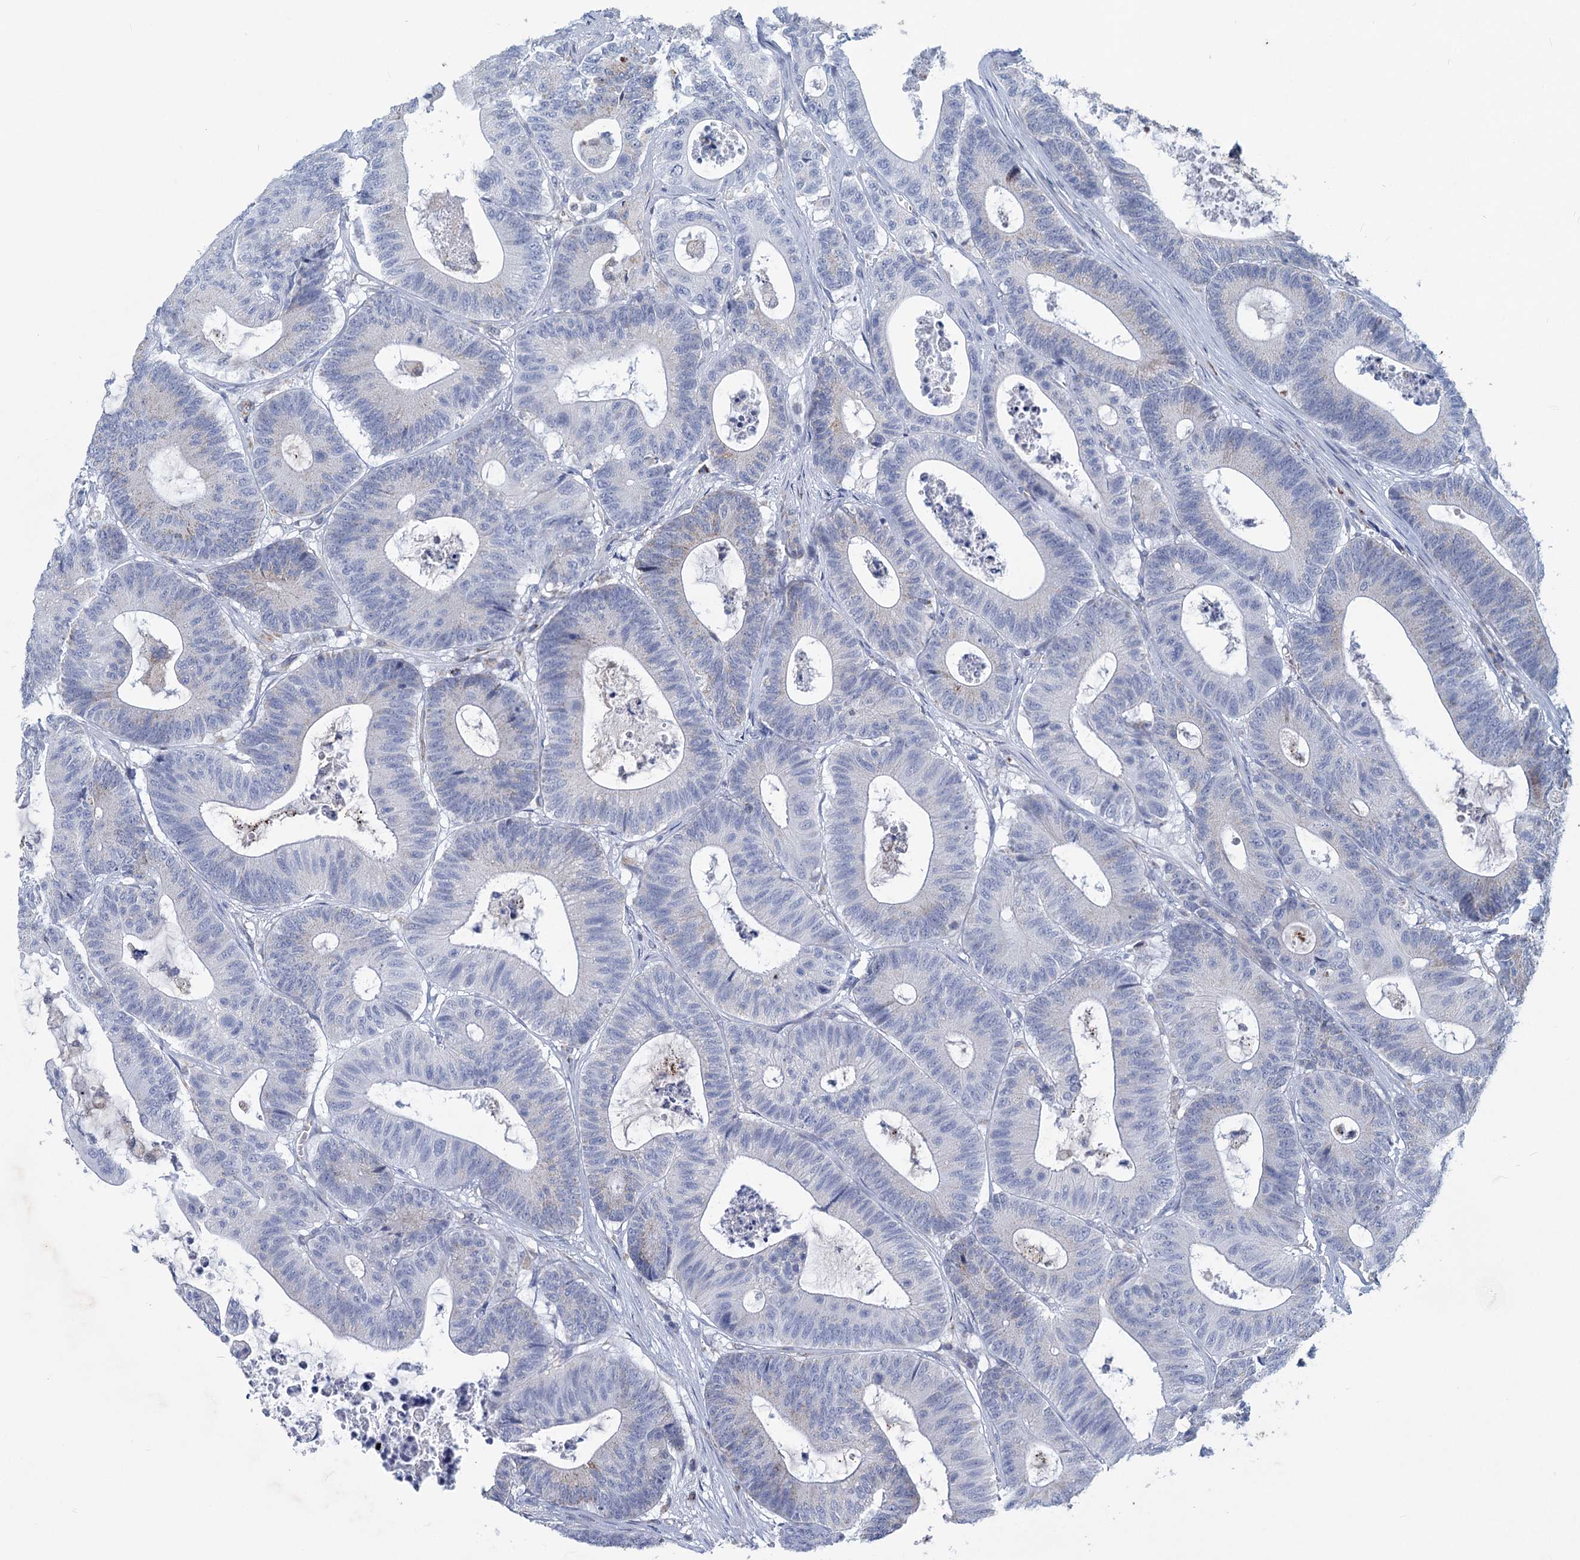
{"staining": {"intensity": "negative", "quantity": "none", "location": "none"}, "tissue": "colorectal cancer", "cell_type": "Tumor cells", "image_type": "cancer", "snomed": [{"axis": "morphology", "description": "Adenocarcinoma, NOS"}, {"axis": "topography", "description": "Colon"}], "caption": "Tumor cells show no significant protein positivity in colorectal cancer. Brightfield microscopy of immunohistochemistry (IHC) stained with DAB (brown) and hematoxylin (blue), captured at high magnification.", "gene": "NDUFC2", "patient": {"sex": "female", "age": 84}}